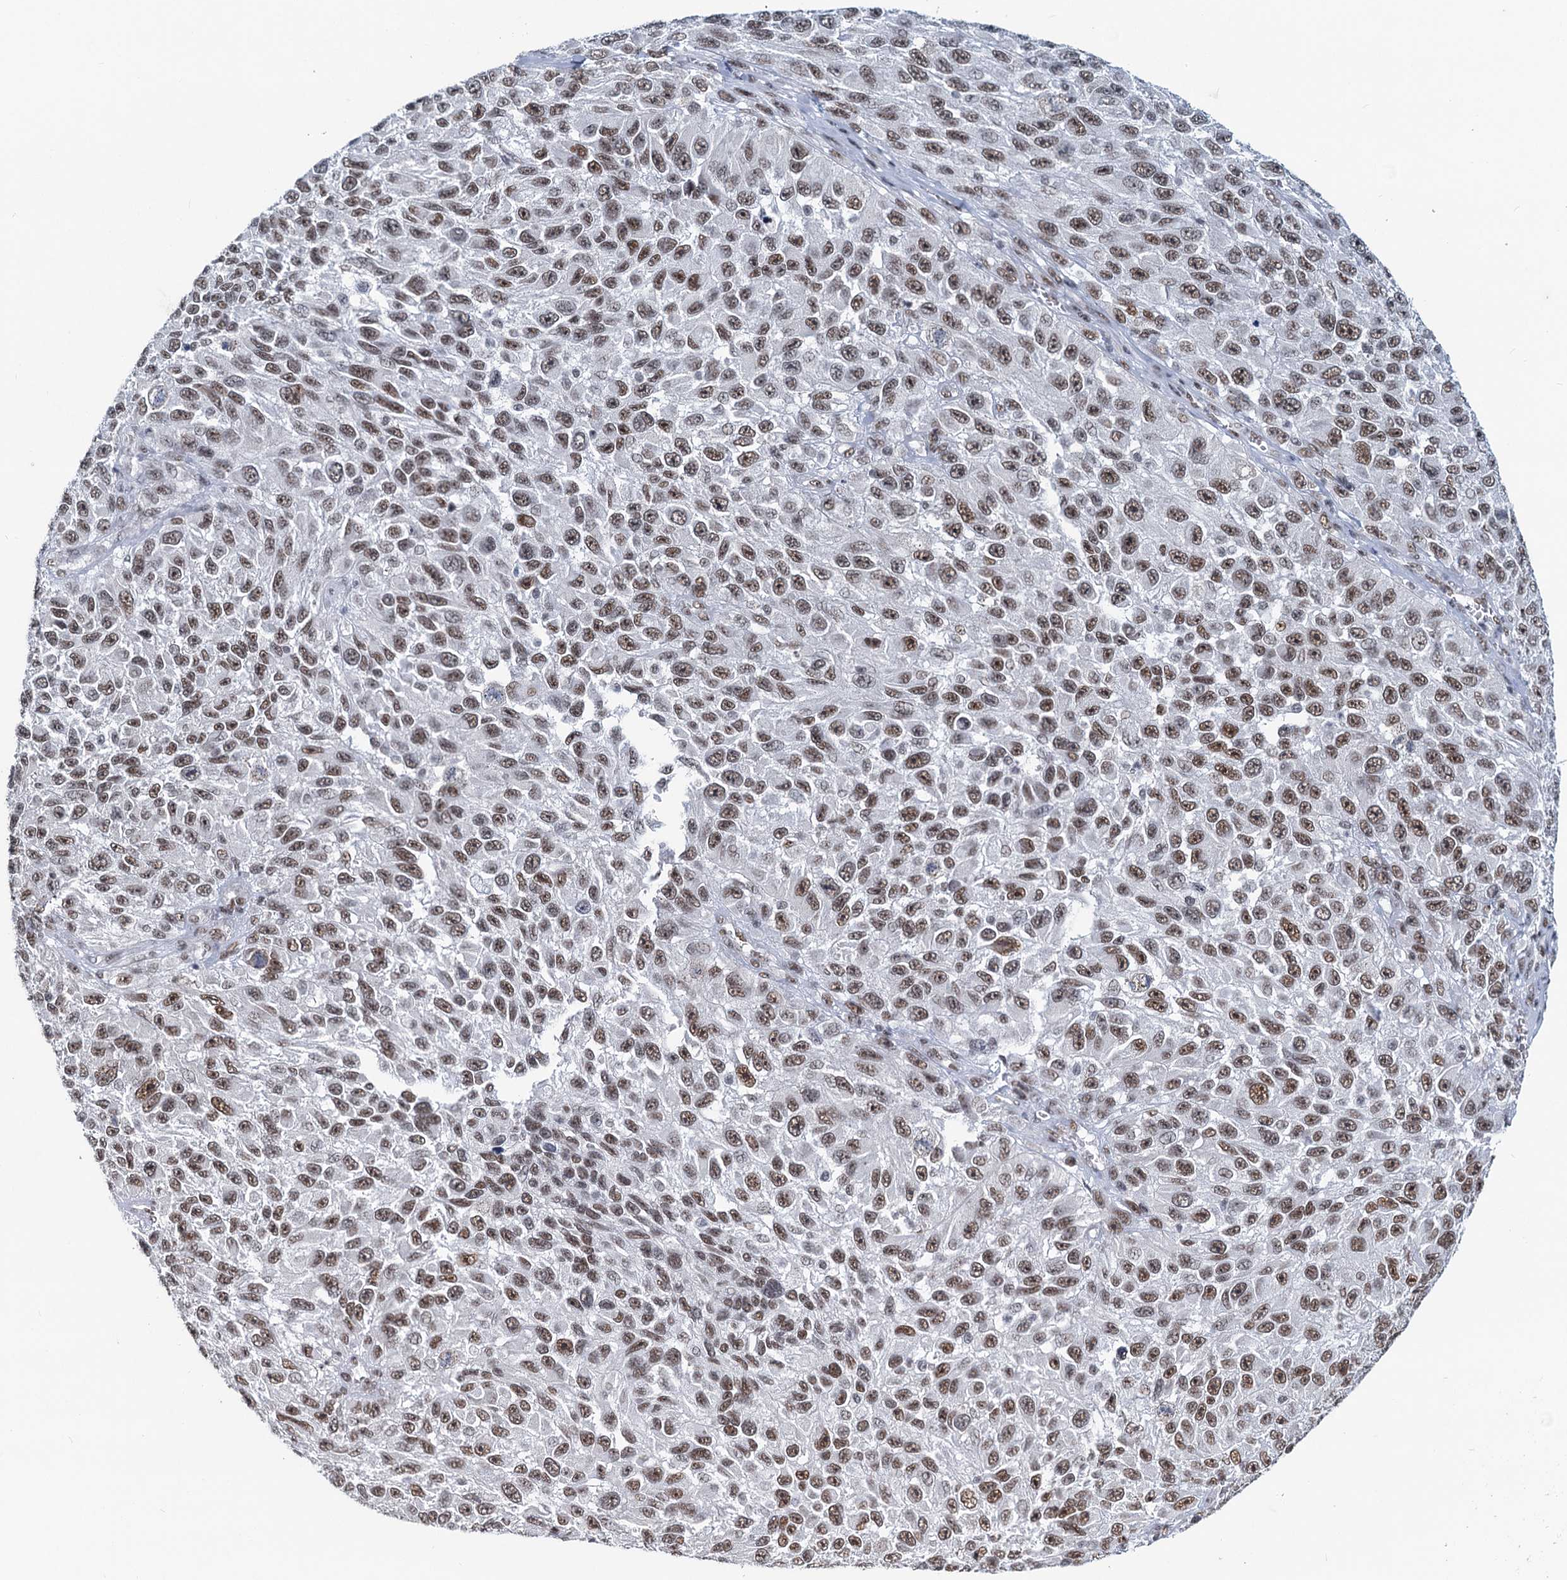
{"staining": {"intensity": "moderate", "quantity": "25%-75%", "location": "nuclear"}, "tissue": "melanoma", "cell_type": "Tumor cells", "image_type": "cancer", "snomed": [{"axis": "morphology", "description": "Normal tissue, NOS"}, {"axis": "morphology", "description": "Malignant melanoma, NOS"}, {"axis": "topography", "description": "Skin"}], "caption": "This histopathology image demonstrates IHC staining of human malignant melanoma, with medium moderate nuclear expression in about 25%-75% of tumor cells.", "gene": "METTL14", "patient": {"sex": "female", "age": 96}}